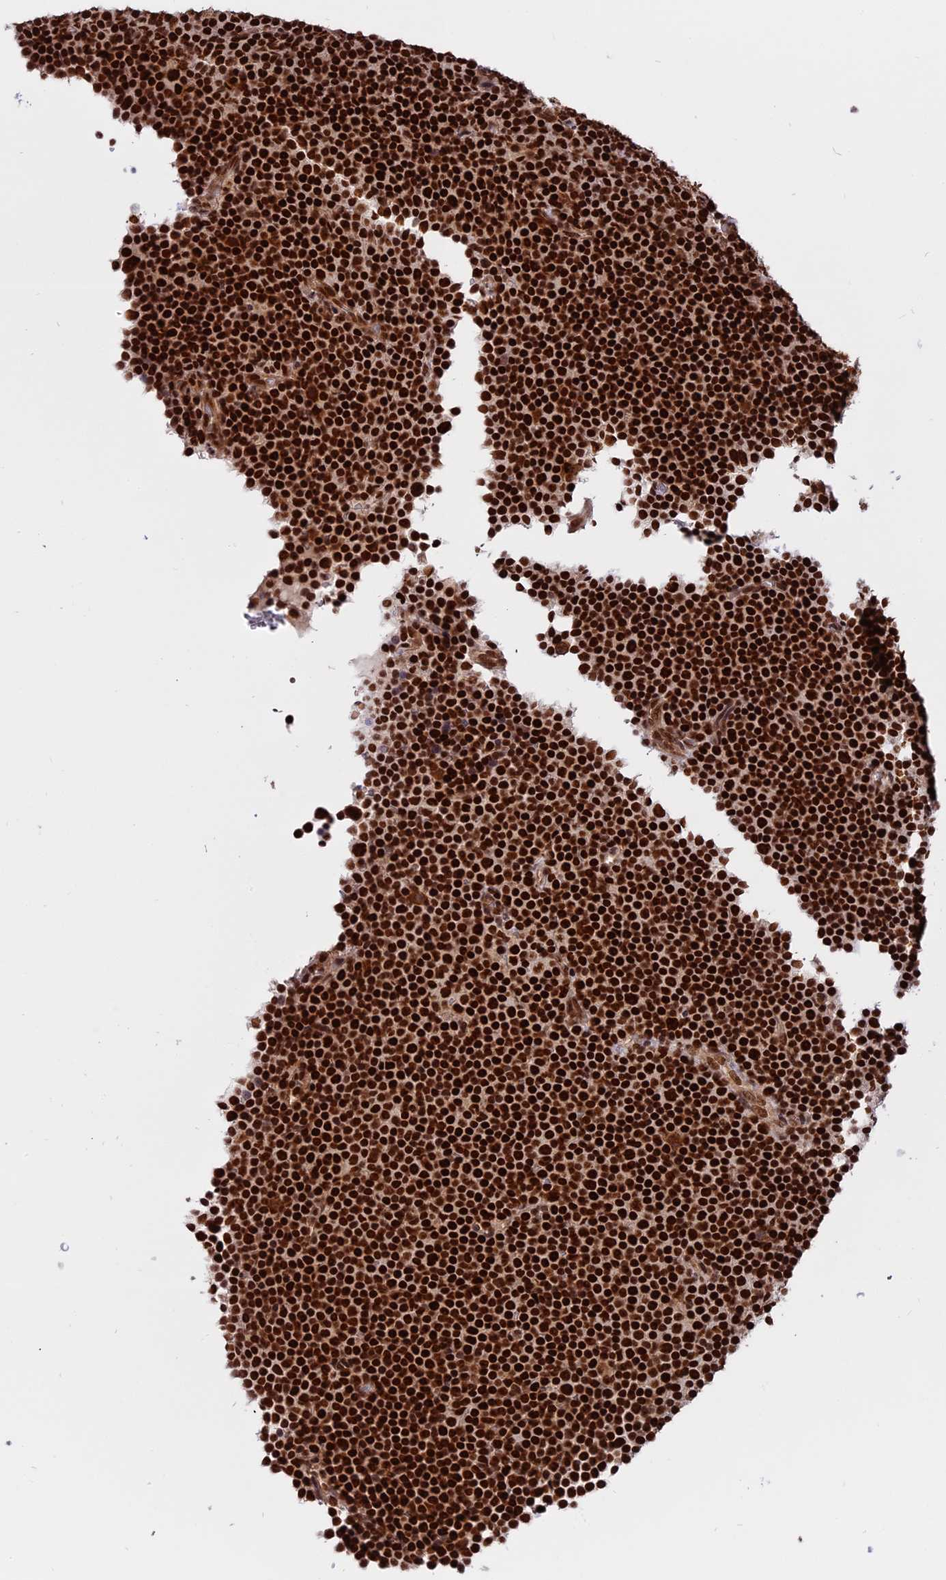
{"staining": {"intensity": "strong", "quantity": ">75%", "location": "nuclear"}, "tissue": "lymphoma", "cell_type": "Tumor cells", "image_type": "cancer", "snomed": [{"axis": "morphology", "description": "Malignant lymphoma, non-Hodgkin's type, Low grade"}, {"axis": "topography", "description": "Lymph node"}], "caption": "There is high levels of strong nuclear expression in tumor cells of malignant lymphoma, non-Hodgkin's type (low-grade), as demonstrated by immunohistochemical staining (brown color).", "gene": "RAMAC", "patient": {"sex": "female", "age": 67}}